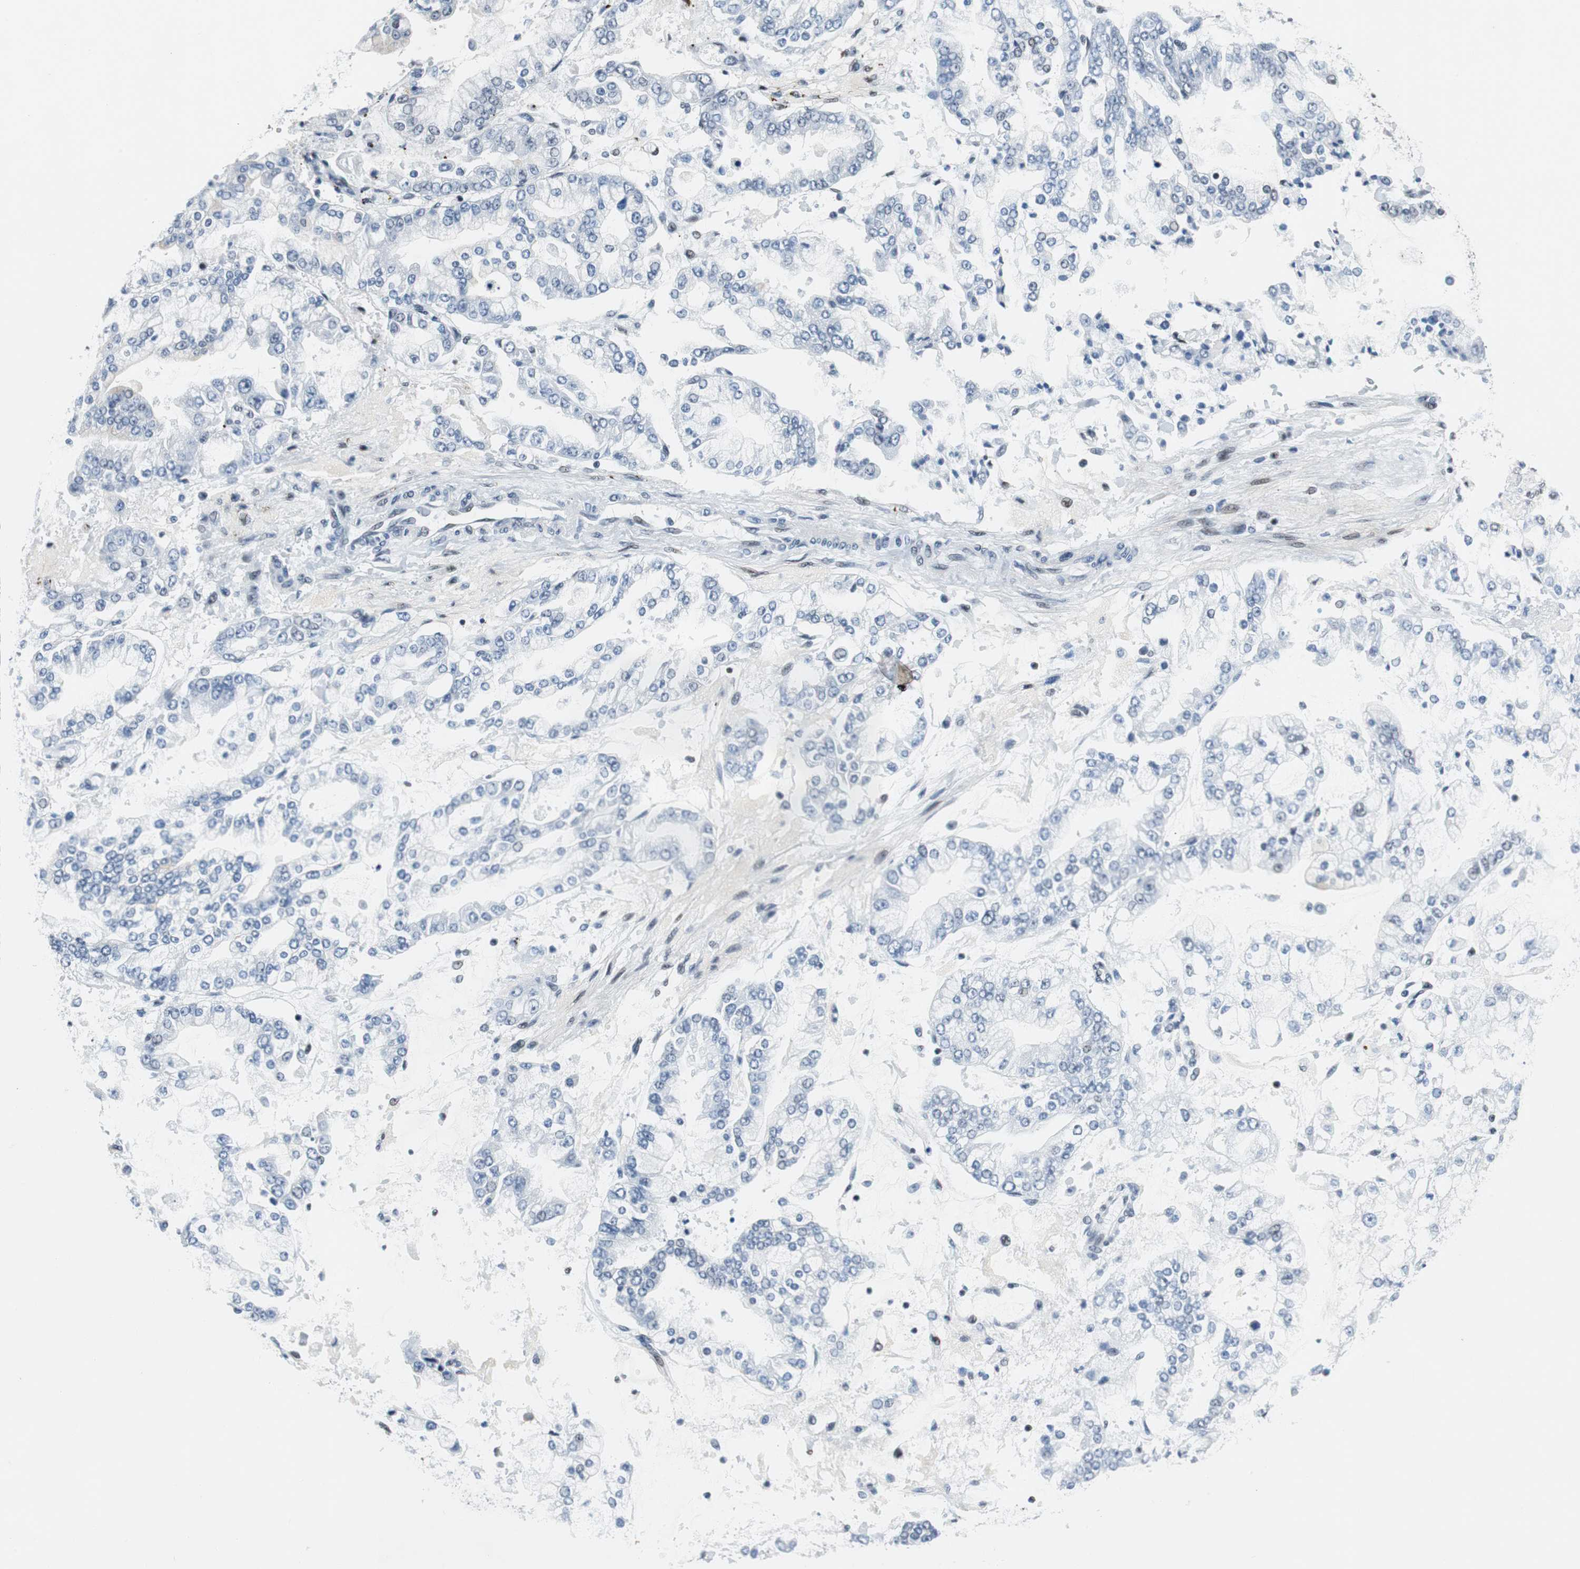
{"staining": {"intensity": "negative", "quantity": "none", "location": "none"}, "tissue": "stomach cancer", "cell_type": "Tumor cells", "image_type": "cancer", "snomed": [{"axis": "morphology", "description": "Adenocarcinoma, NOS"}, {"axis": "topography", "description": "Stomach"}], "caption": "Immunohistochemistry (IHC) photomicrograph of neoplastic tissue: human adenocarcinoma (stomach) stained with DAB (3,3'-diaminobenzidine) displays no significant protein expression in tumor cells.", "gene": "HDAC3", "patient": {"sex": "male", "age": 76}}